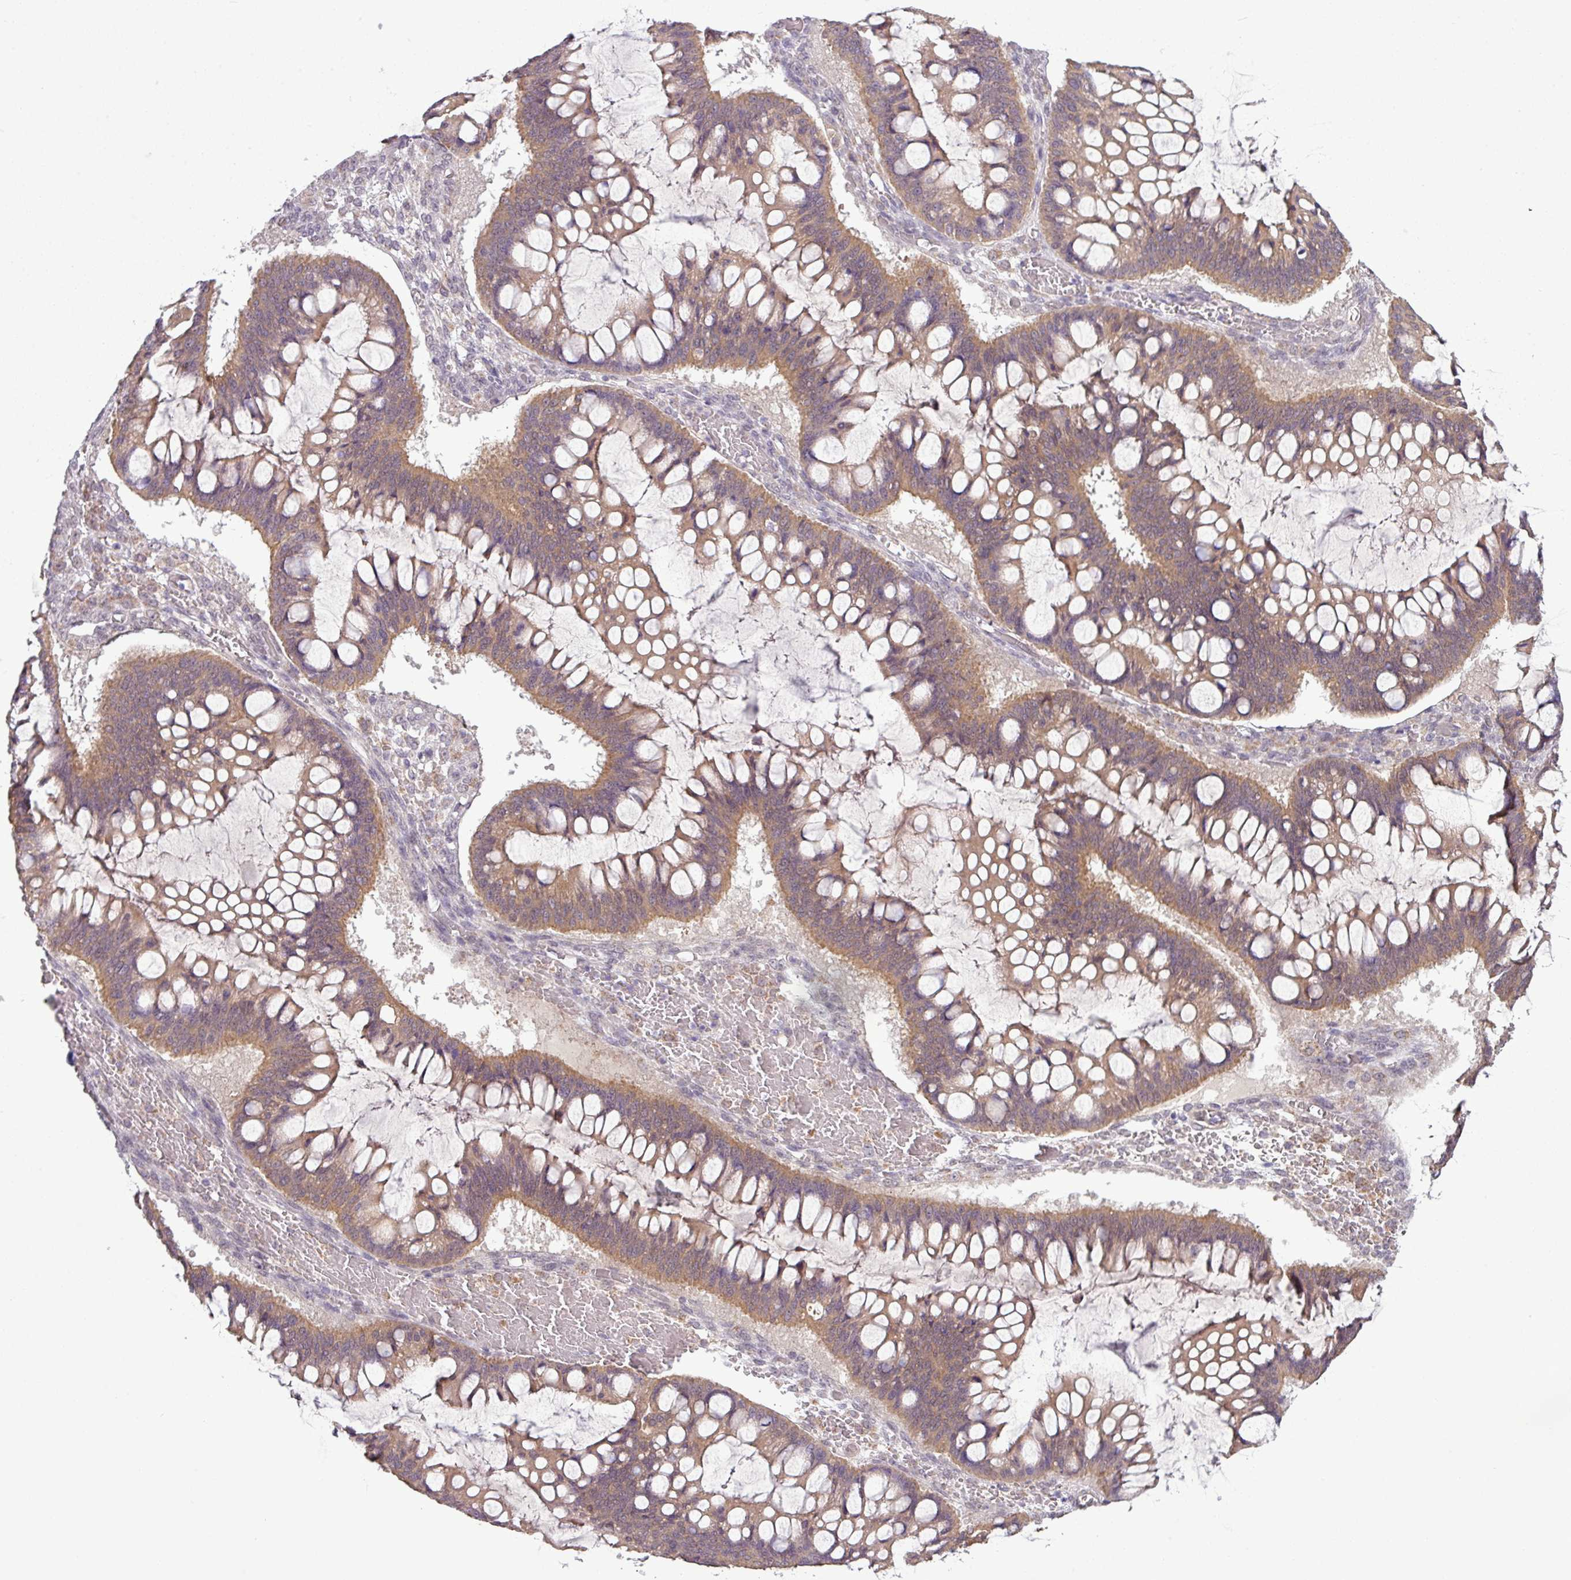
{"staining": {"intensity": "moderate", "quantity": ">75%", "location": "cytoplasmic/membranous"}, "tissue": "ovarian cancer", "cell_type": "Tumor cells", "image_type": "cancer", "snomed": [{"axis": "morphology", "description": "Cystadenocarcinoma, mucinous, NOS"}, {"axis": "topography", "description": "Ovary"}], "caption": "Protein staining of ovarian cancer (mucinous cystadenocarcinoma) tissue reveals moderate cytoplasmic/membranous staining in approximately >75% of tumor cells. (DAB (3,3'-diaminobenzidine) = brown stain, brightfield microscopy at high magnification).", "gene": "ZNF217", "patient": {"sex": "female", "age": 73}}